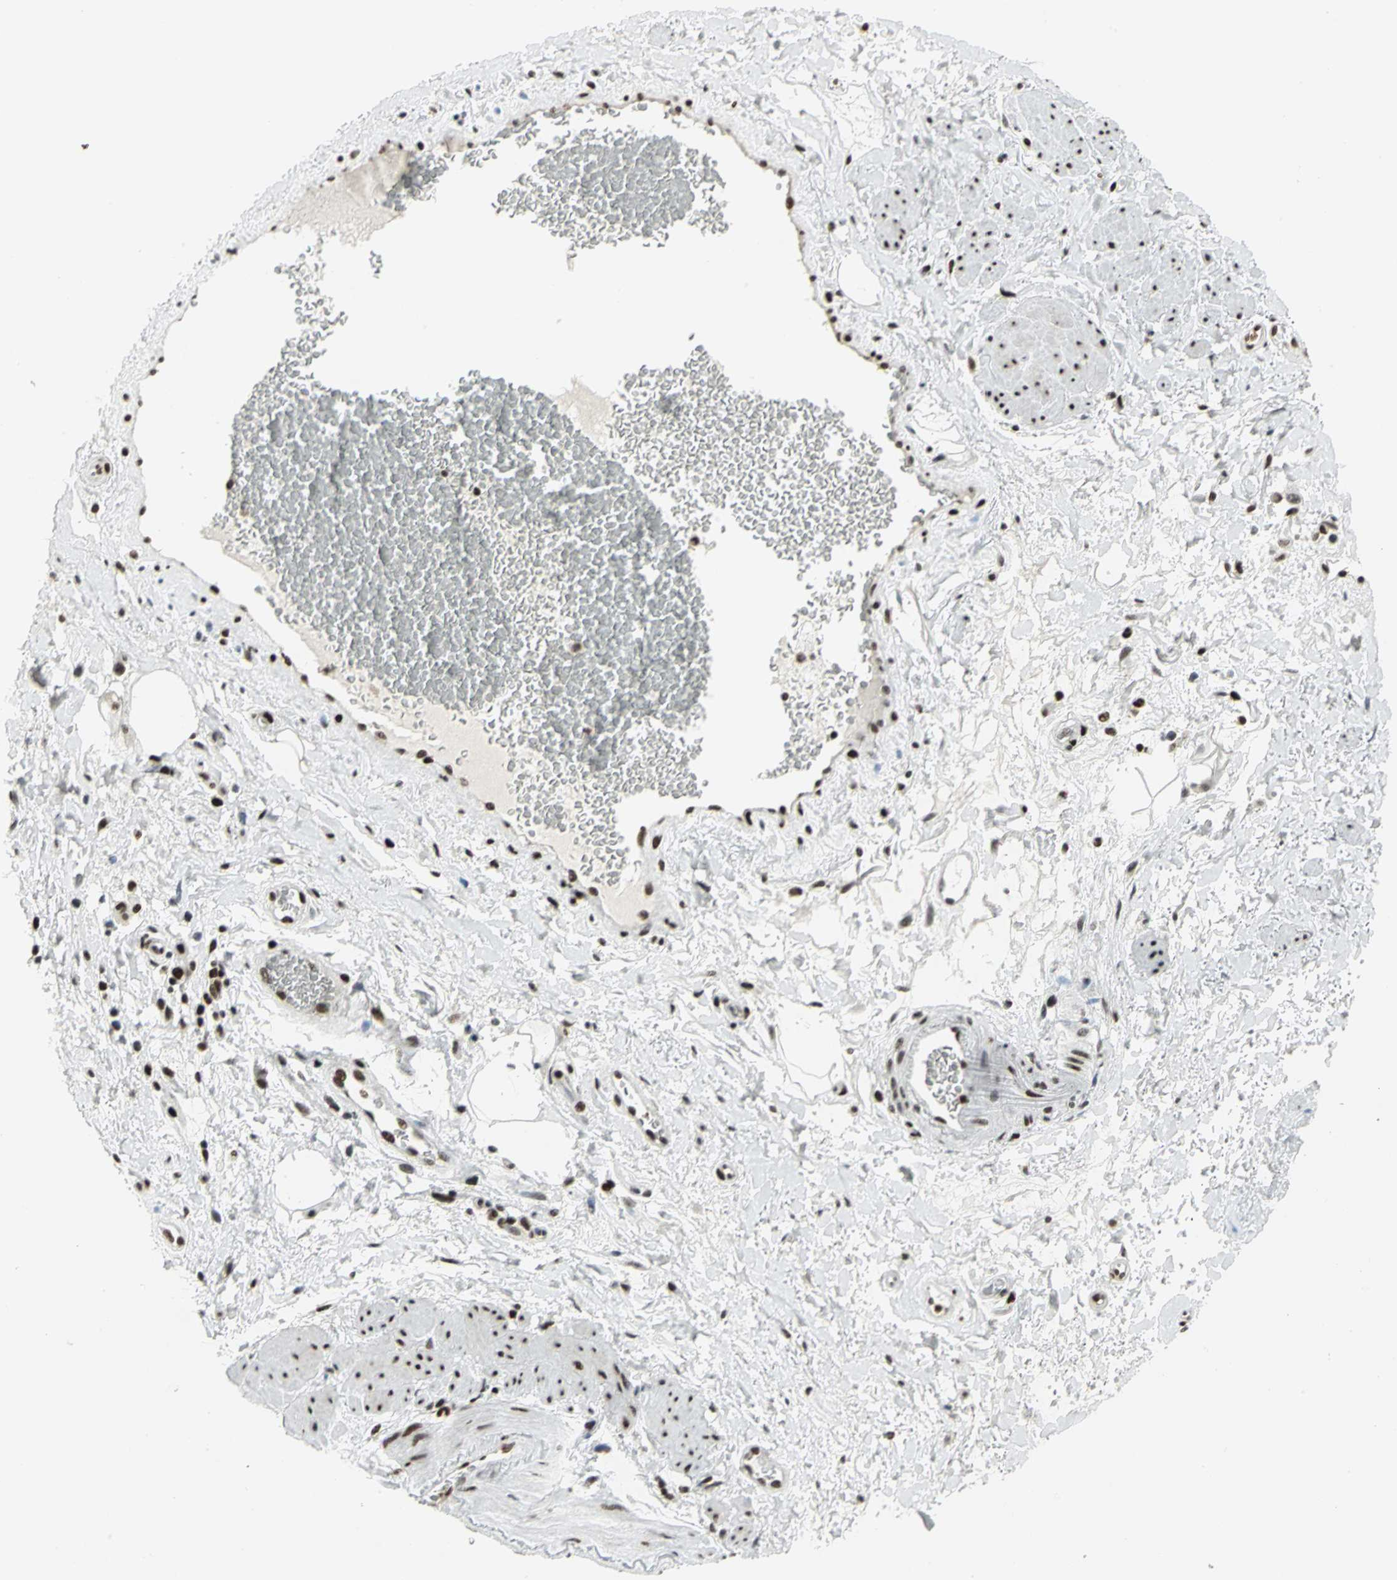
{"staining": {"intensity": "moderate", "quantity": ">75%", "location": "nuclear"}, "tissue": "adipose tissue", "cell_type": "Adipocytes", "image_type": "normal", "snomed": [{"axis": "morphology", "description": "Normal tissue, NOS"}, {"axis": "topography", "description": "Soft tissue"}, {"axis": "topography", "description": "Peripheral nerve tissue"}], "caption": "A histopathology image of adipose tissue stained for a protein demonstrates moderate nuclear brown staining in adipocytes. The staining is performed using DAB brown chromogen to label protein expression. The nuclei are counter-stained blue using hematoxylin.", "gene": "SMARCA4", "patient": {"sex": "female", "age": 71}}